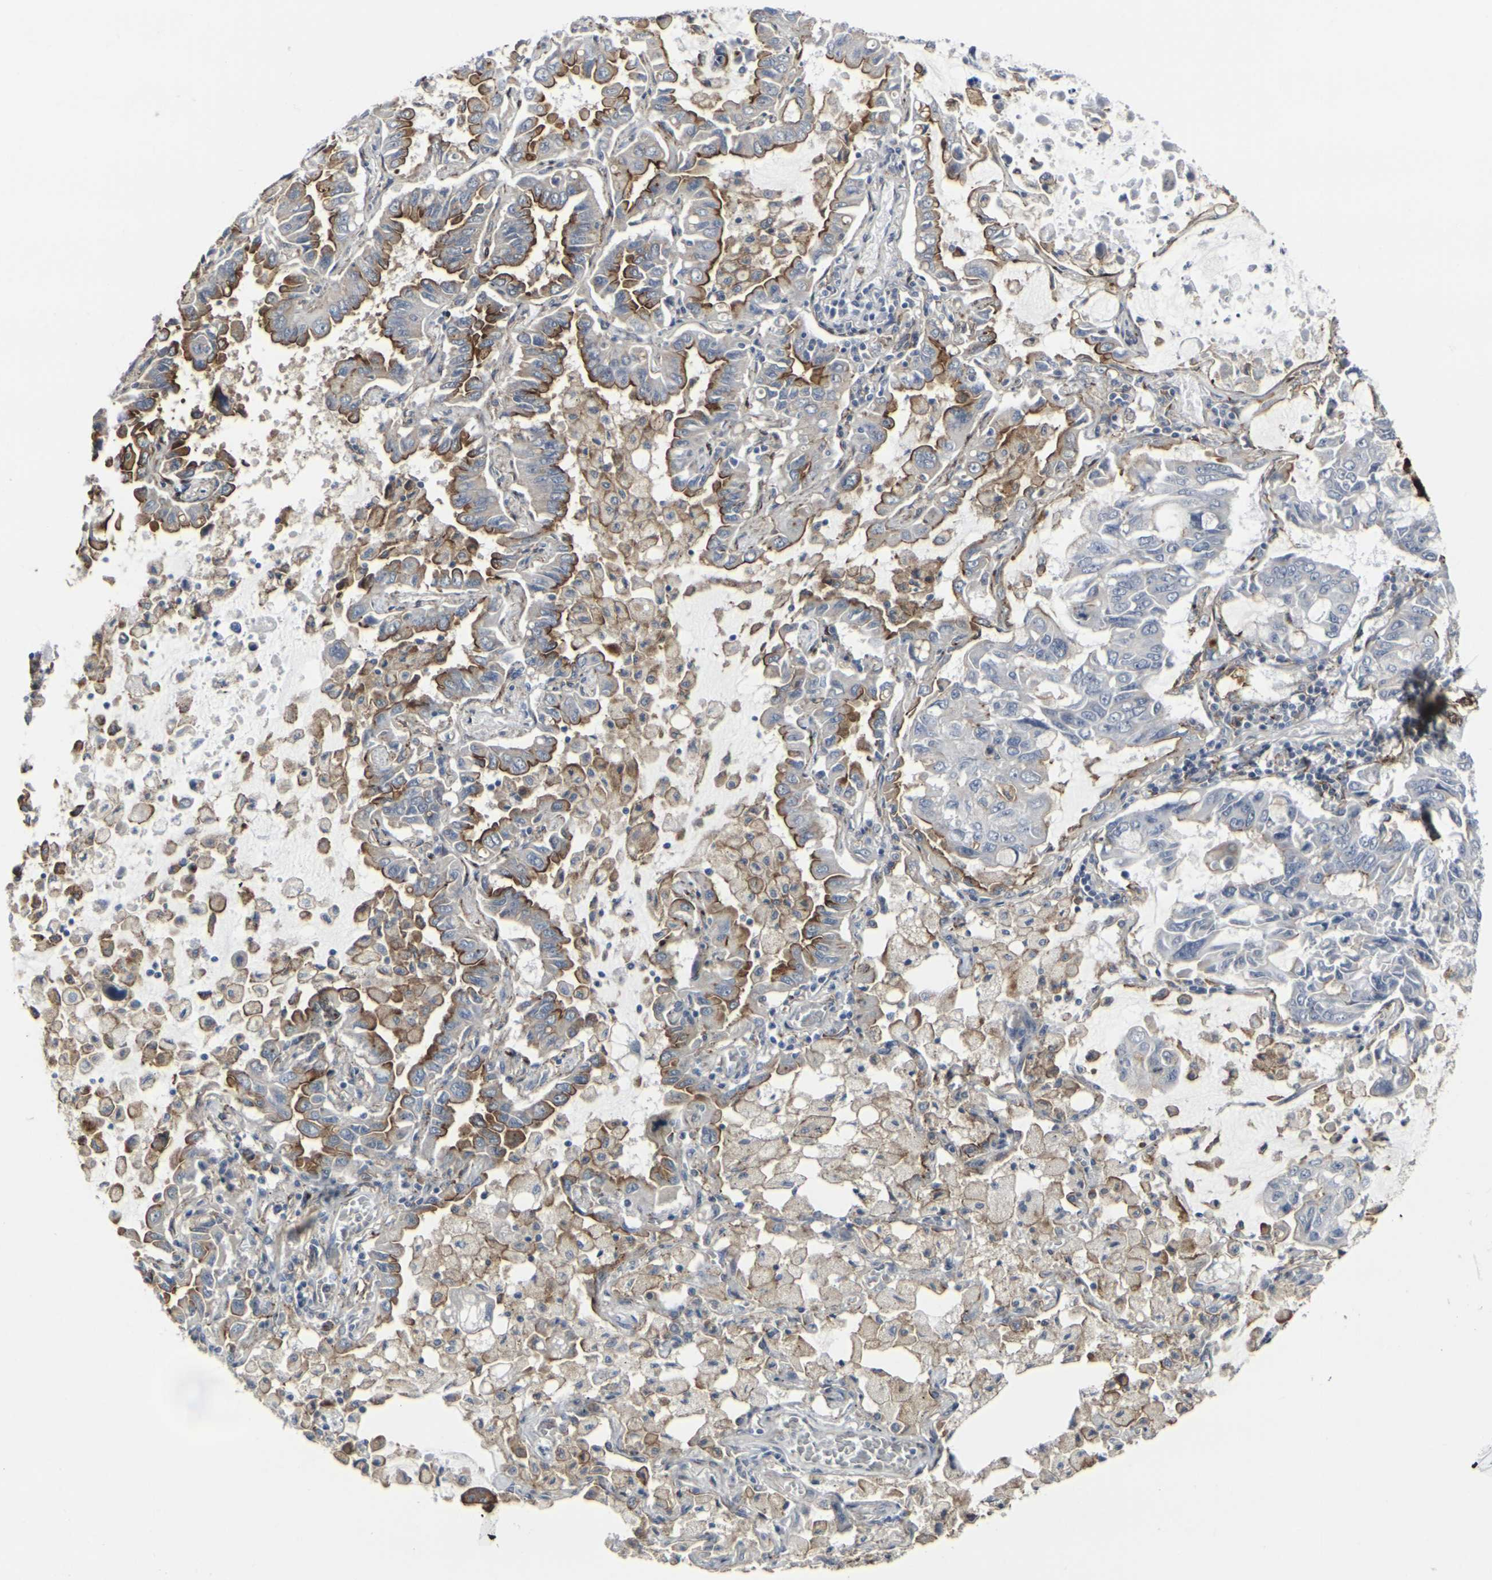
{"staining": {"intensity": "strong", "quantity": "25%-75%", "location": "cytoplasmic/membranous"}, "tissue": "lung cancer", "cell_type": "Tumor cells", "image_type": "cancer", "snomed": [{"axis": "morphology", "description": "Adenocarcinoma, NOS"}, {"axis": "topography", "description": "Lung"}], "caption": "This is an image of immunohistochemistry (IHC) staining of lung cancer (adenocarcinoma), which shows strong positivity in the cytoplasmic/membranous of tumor cells.", "gene": "MYOF", "patient": {"sex": "male", "age": 64}}